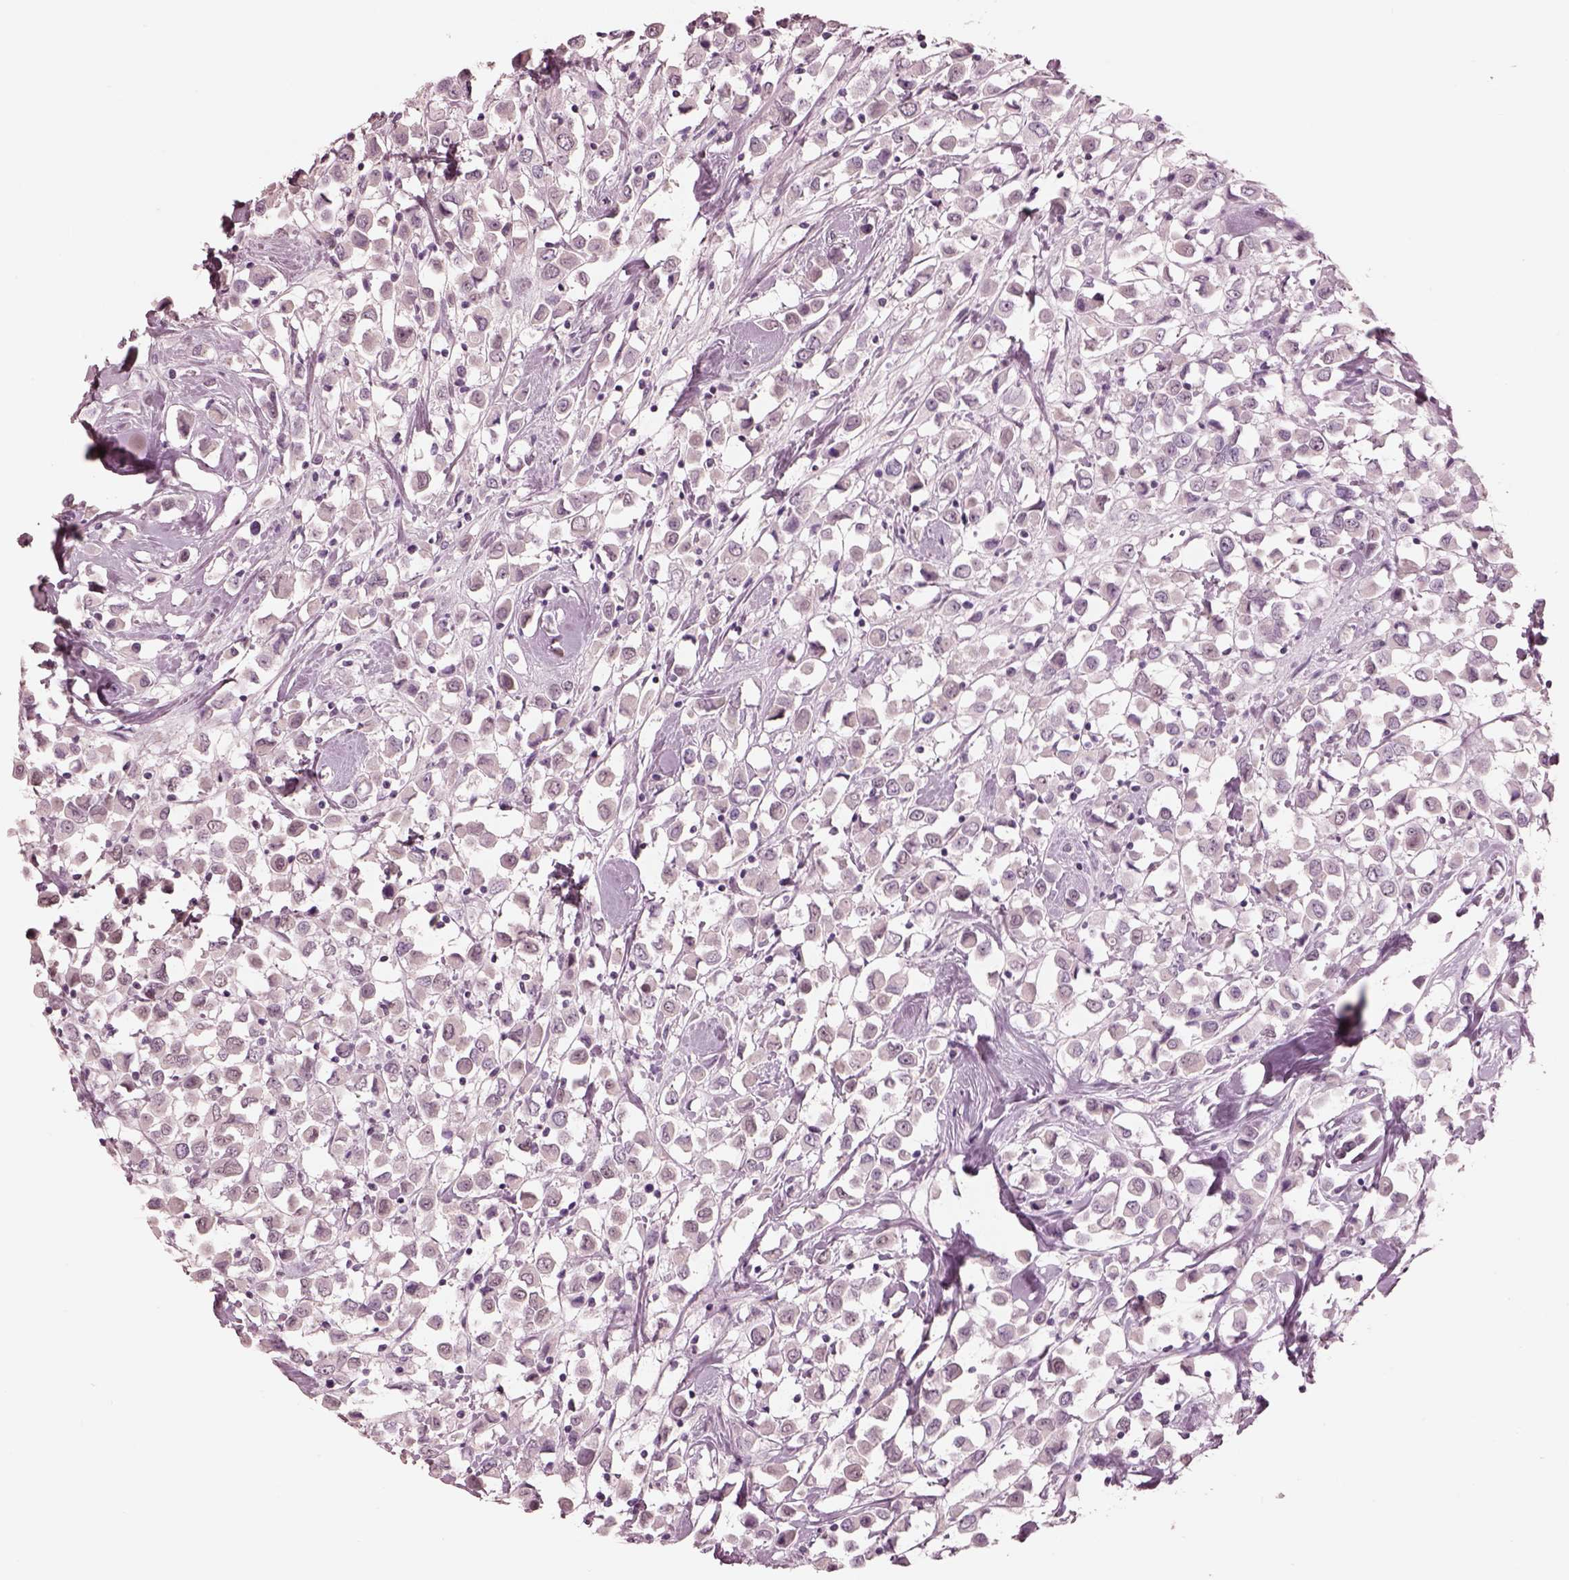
{"staining": {"intensity": "negative", "quantity": "none", "location": "none"}, "tissue": "breast cancer", "cell_type": "Tumor cells", "image_type": "cancer", "snomed": [{"axis": "morphology", "description": "Duct carcinoma"}, {"axis": "topography", "description": "Breast"}], "caption": "An immunohistochemistry histopathology image of breast cancer (intraductal carcinoma) is shown. There is no staining in tumor cells of breast cancer (intraductal carcinoma).", "gene": "GARIN4", "patient": {"sex": "female", "age": 61}}